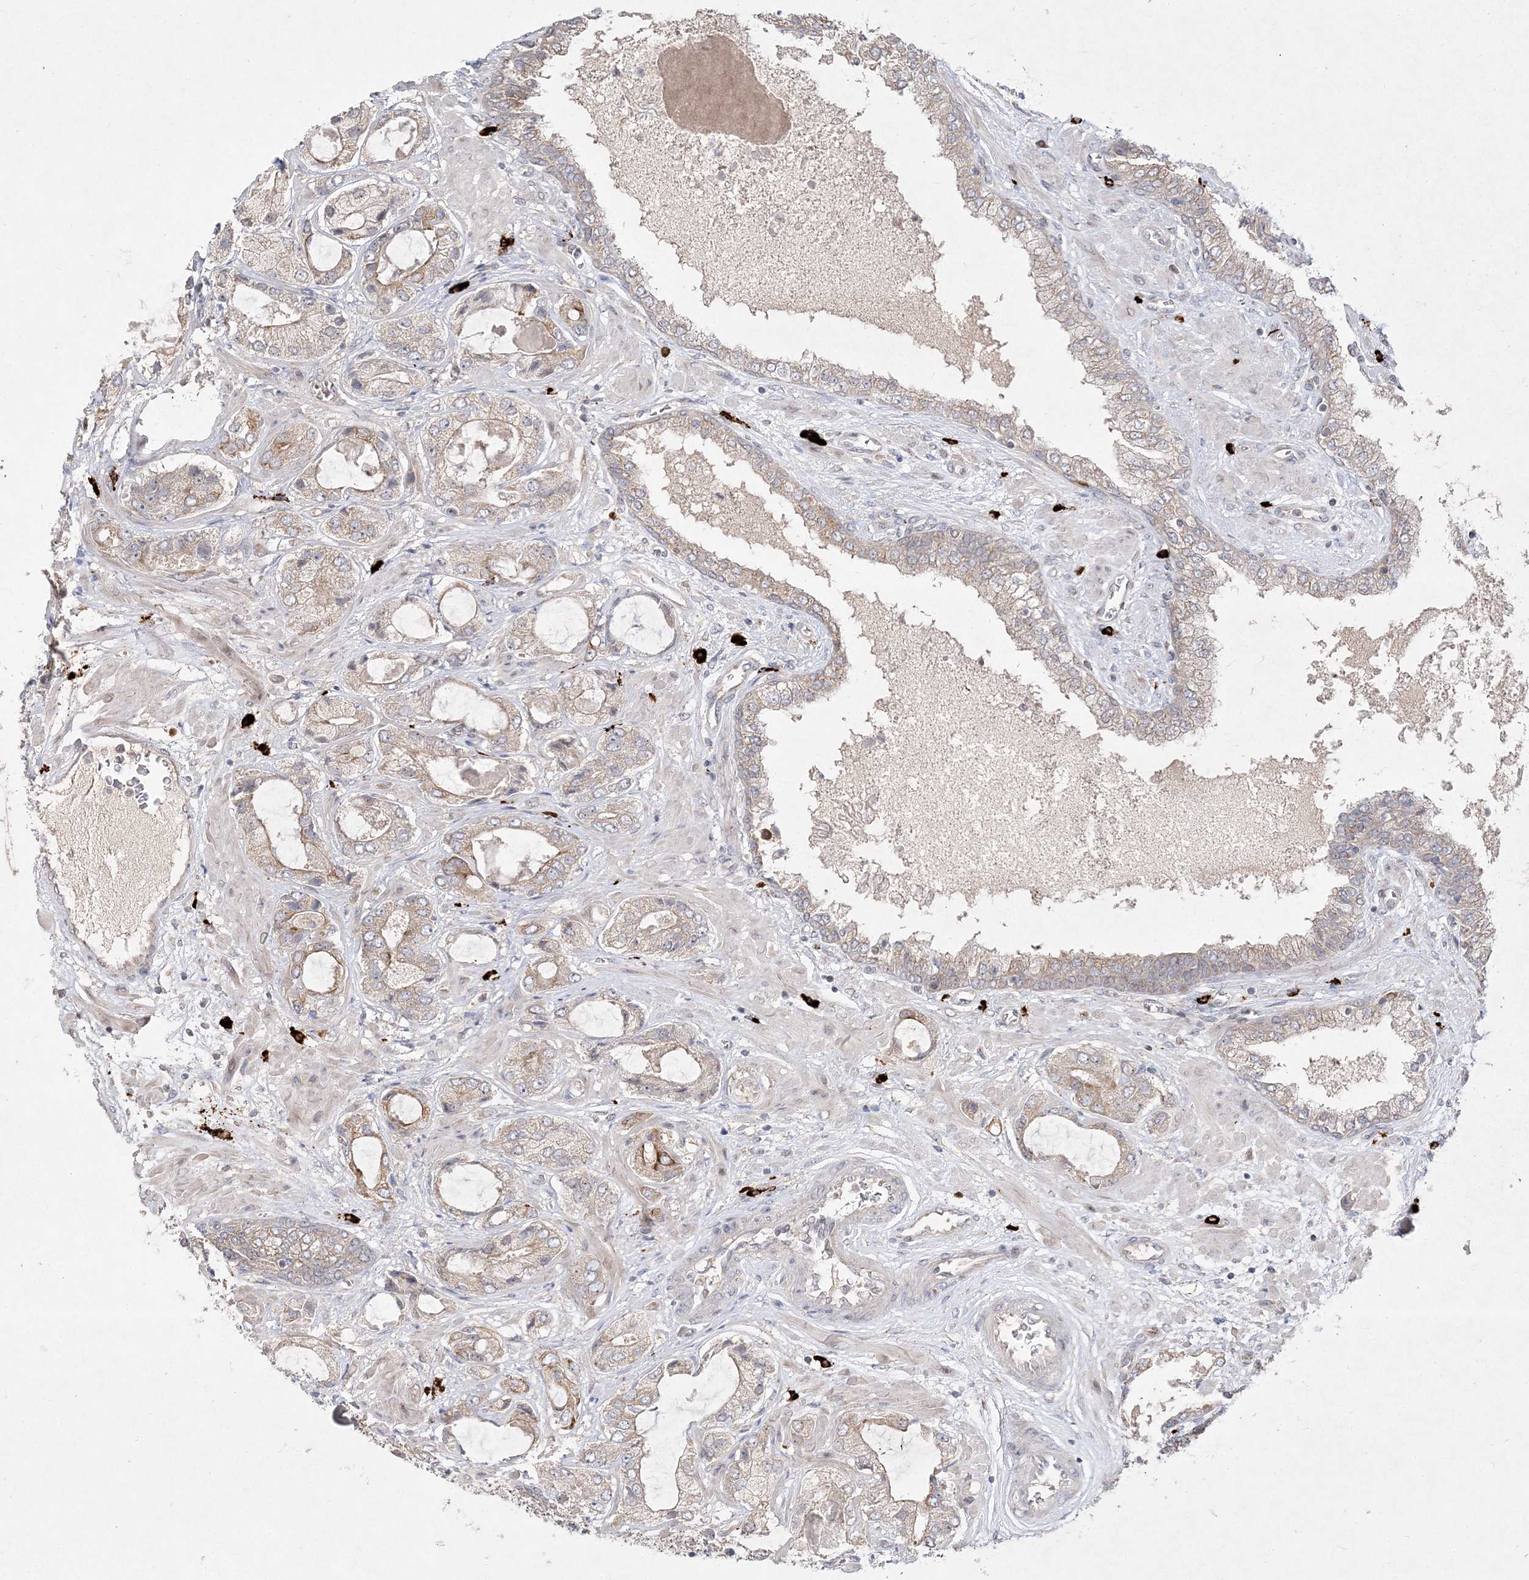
{"staining": {"intensity": "weak", "quantity": "25%-75%", "location": "cytoplasmic/membranous"}, "tissue": "prostate cancer", "cell_type": "Tumor cells", "image_type": "cancer", "snomed": [{"axis": "morphology", "description": "Adenocarcinoma, High grade"}, {"axis": "topography", "description": "Prostate"}], "caption": "Prostate cancer was stained to show a protein in brown. There is low levels of weak cytoplasmic/membranous positivity in about 25%-75% of tumor cells.", "gene": "CLNK", "patient": {"sex": "male", "age": 59}}